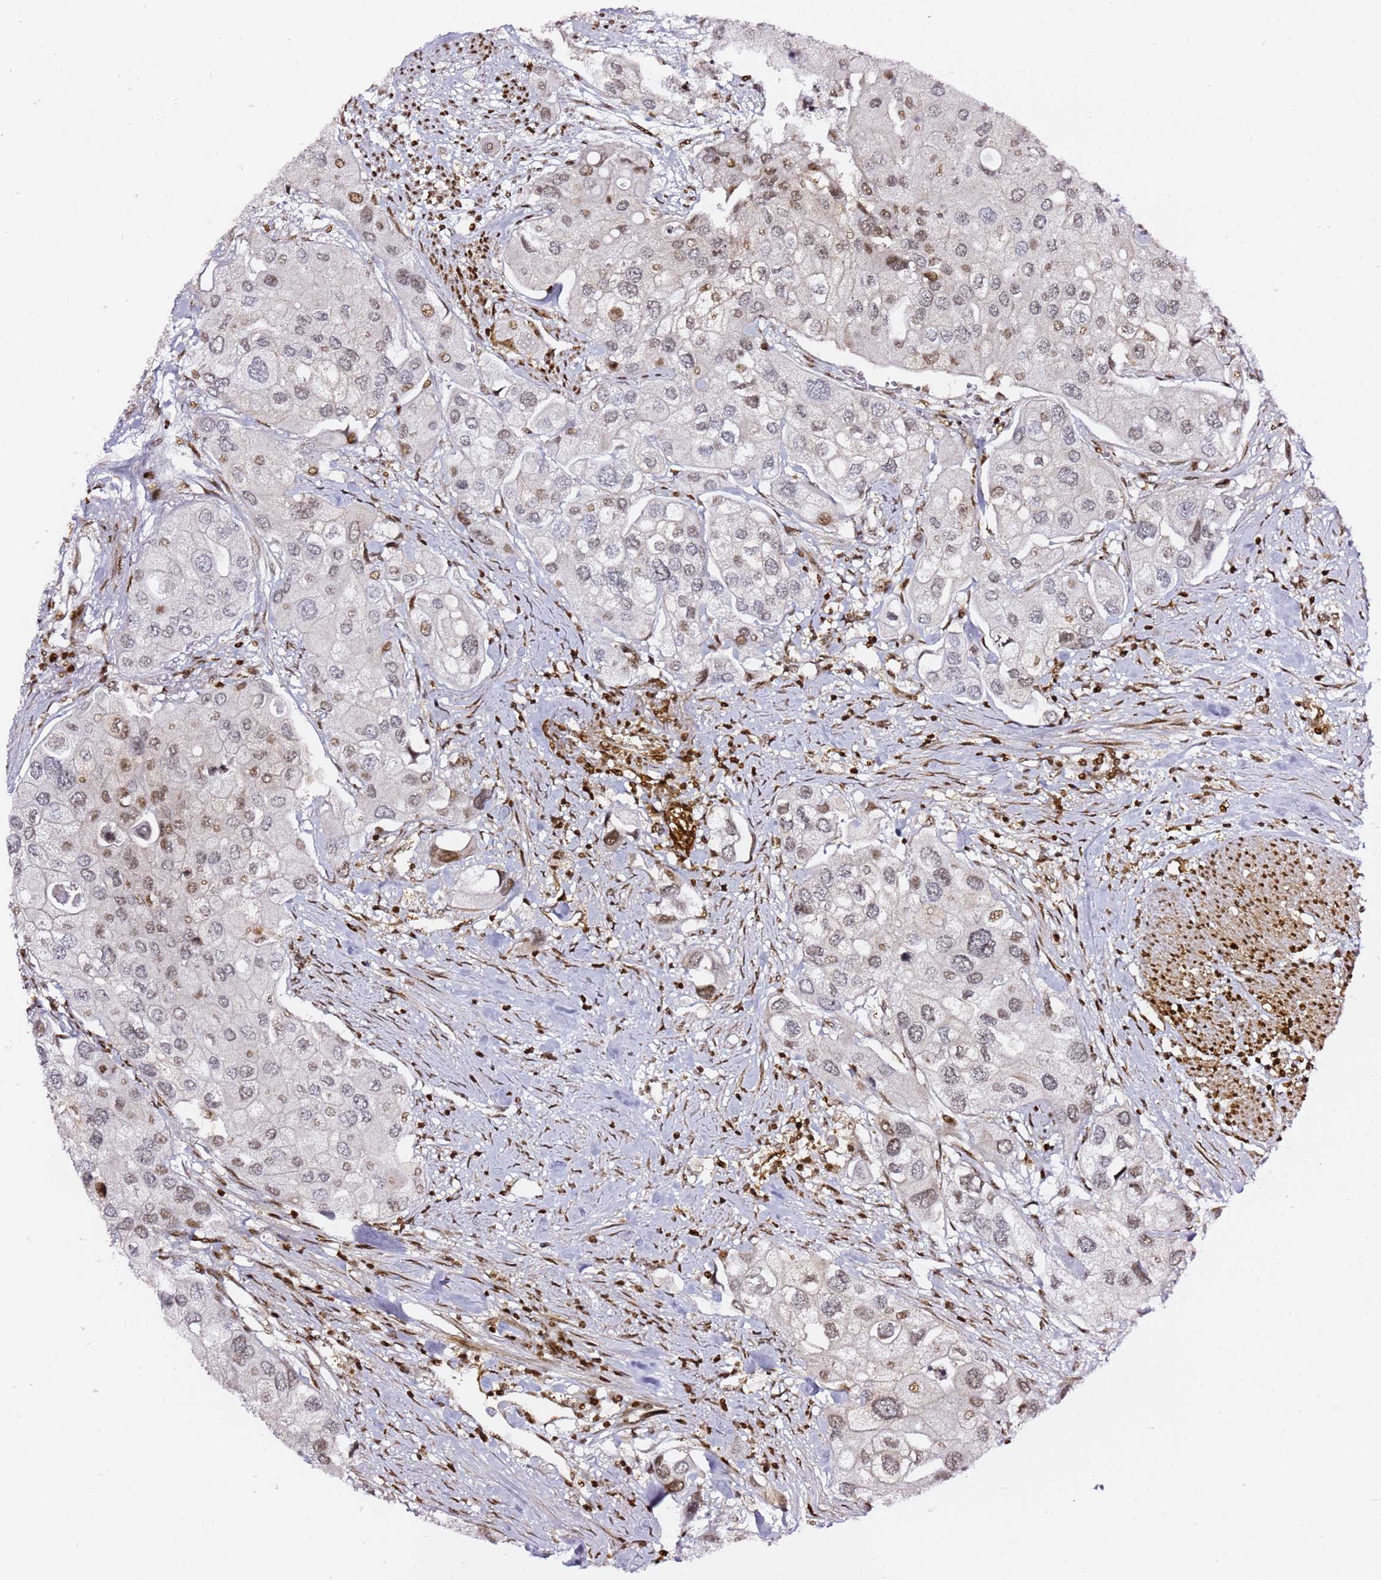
{"staining": {"intensity": "weak", "quantity": "25%-75%", "location": "nuclear"}, "tissue": "urothelial cancer", "cell_type": "Tumor cells", "image_type": "cancer", "snomed": [{"axis": "morphology", "description": "Urothelial carcinoma, High grade"}, {"axis": "topography", "description": "Urinary bladder"}], "caption": "Weak nuclear staining for a protein is identified in approximately 25%-75% of tumor cells of urothelial cancer using immunohistochemistry.", "gene": "GBP2", "patient": {"sex": "male", "age": 64}}